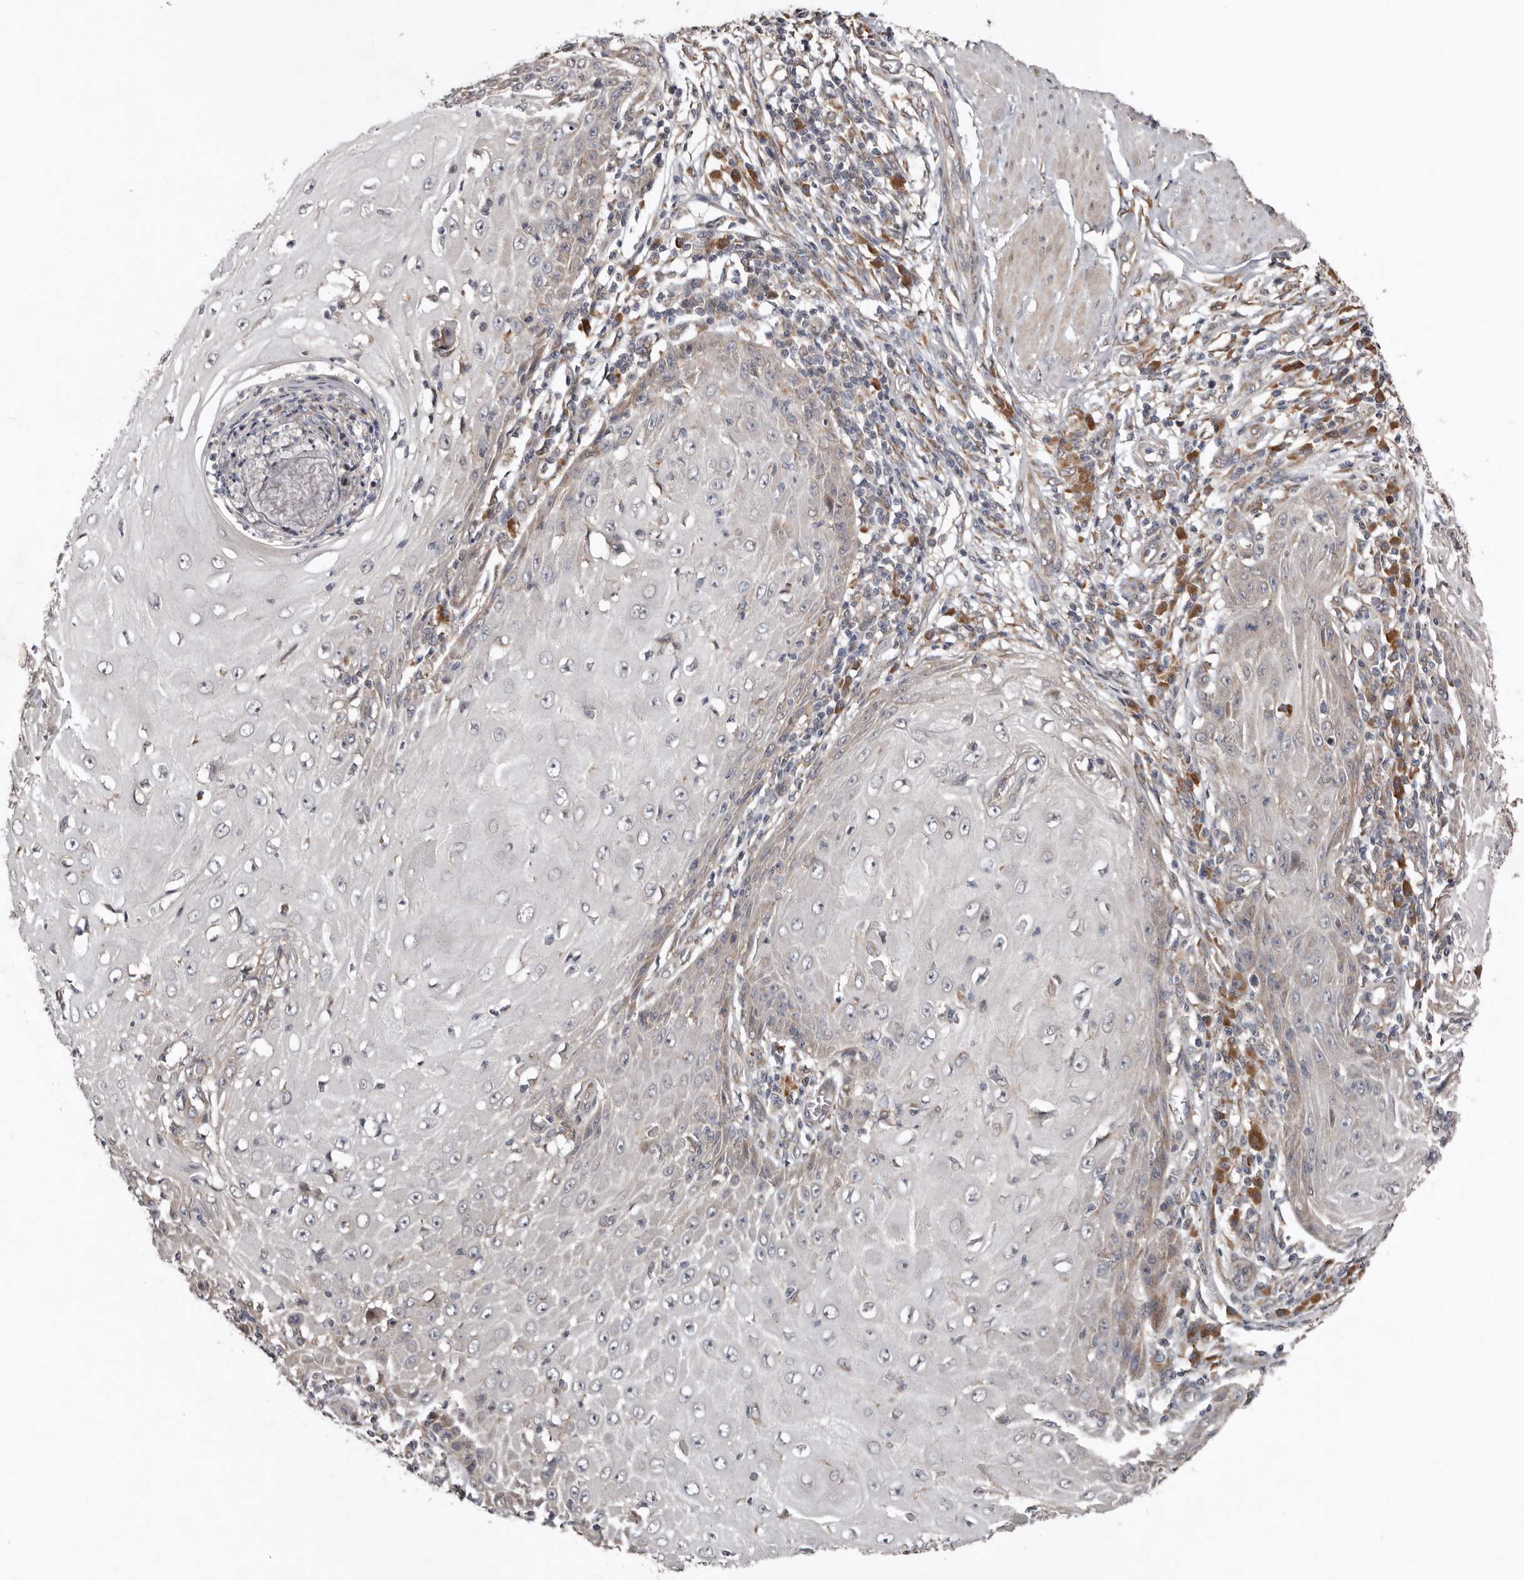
{"staining": {"intensity": "negative", "quantity": "none", "location": "none"}, "tissue": "skin cancer", "cell_type": "Tumor cells", "image_type": "cancer", "snomed": [{"axis": "morphology", "description": "Squamous cell carcinoma, NOS"}, {"axis": "topography", "description": "Skin"}], "caption": "A histopathology image of human squamous cell carcinoma (skin) is negative for staining in tumor cells. (DAB (3,3'-diaminobenzidine) immunohistochemistry visualized using brightfield microscopy, high magnification).", "gene": "CHML", "patient": {"sex": "female", "age": 73}}